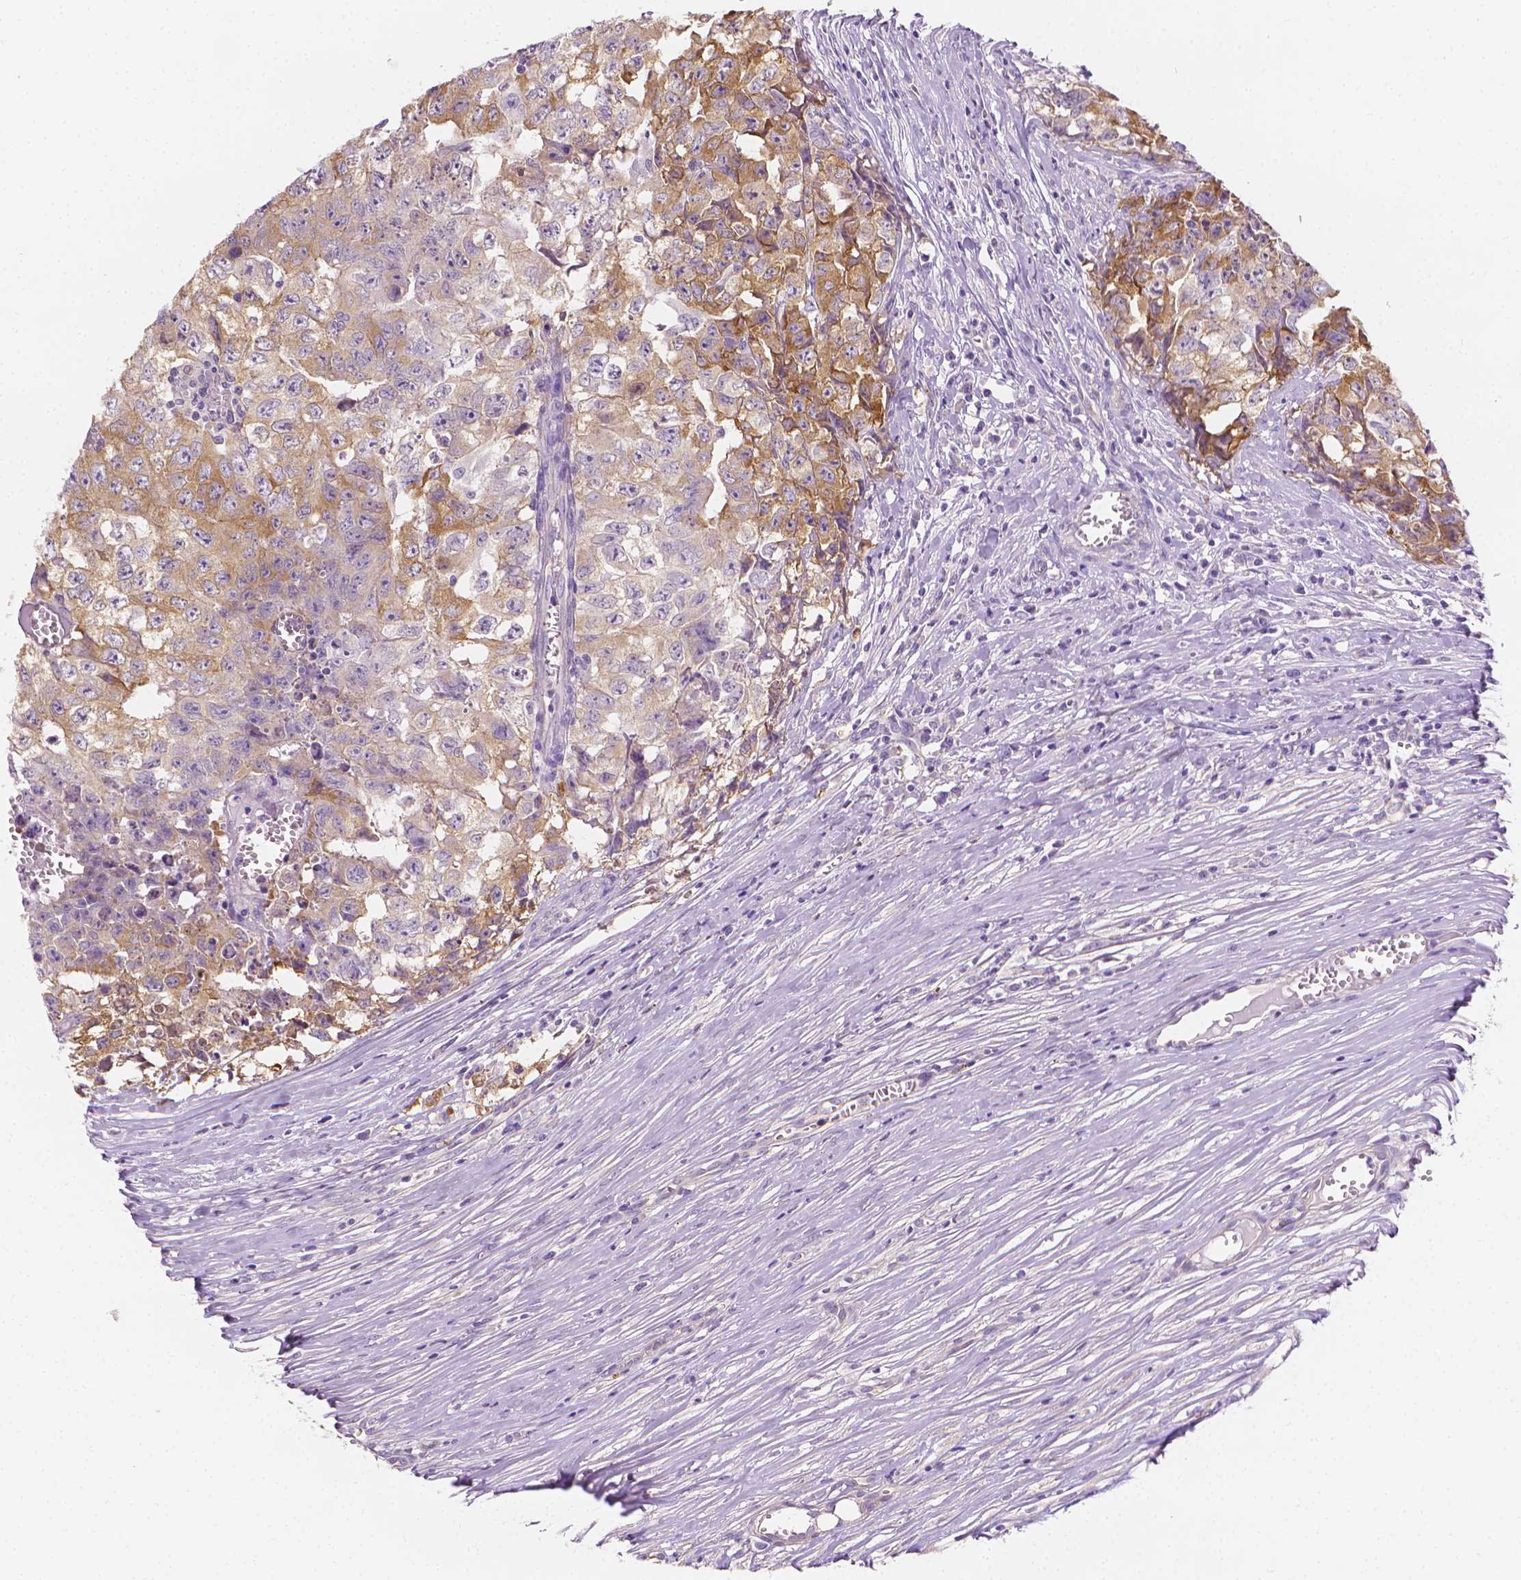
{"staining": {"intensity": "weak", "quantity": ">75%", "location": "cytoplasmic/membranous"}, "tissue": "testis cancer", "cell_type": "Tumor cells", "image_type": "cancer", "snomed": [{"axis": "morphology", "description": "Carcinoma, Embryonal, NOS"}, {"axis": "morphology", "description": "Teratoma, malignant, NOS"}, {"axis": "topography", "description": "Testis"}], "caption": "Tumor cells demonstrate low levels of weak cytoplasmic/membranous staining in about >75% of cells in human testis cancer. (Stains: DAB (3,3'-diaminobenzidine) in brown, nuclei in blue, Microscopy: brightfield microscopy at high magnification).", "gene": "FASN", "patient": {"sex": "male", "age": 24}}